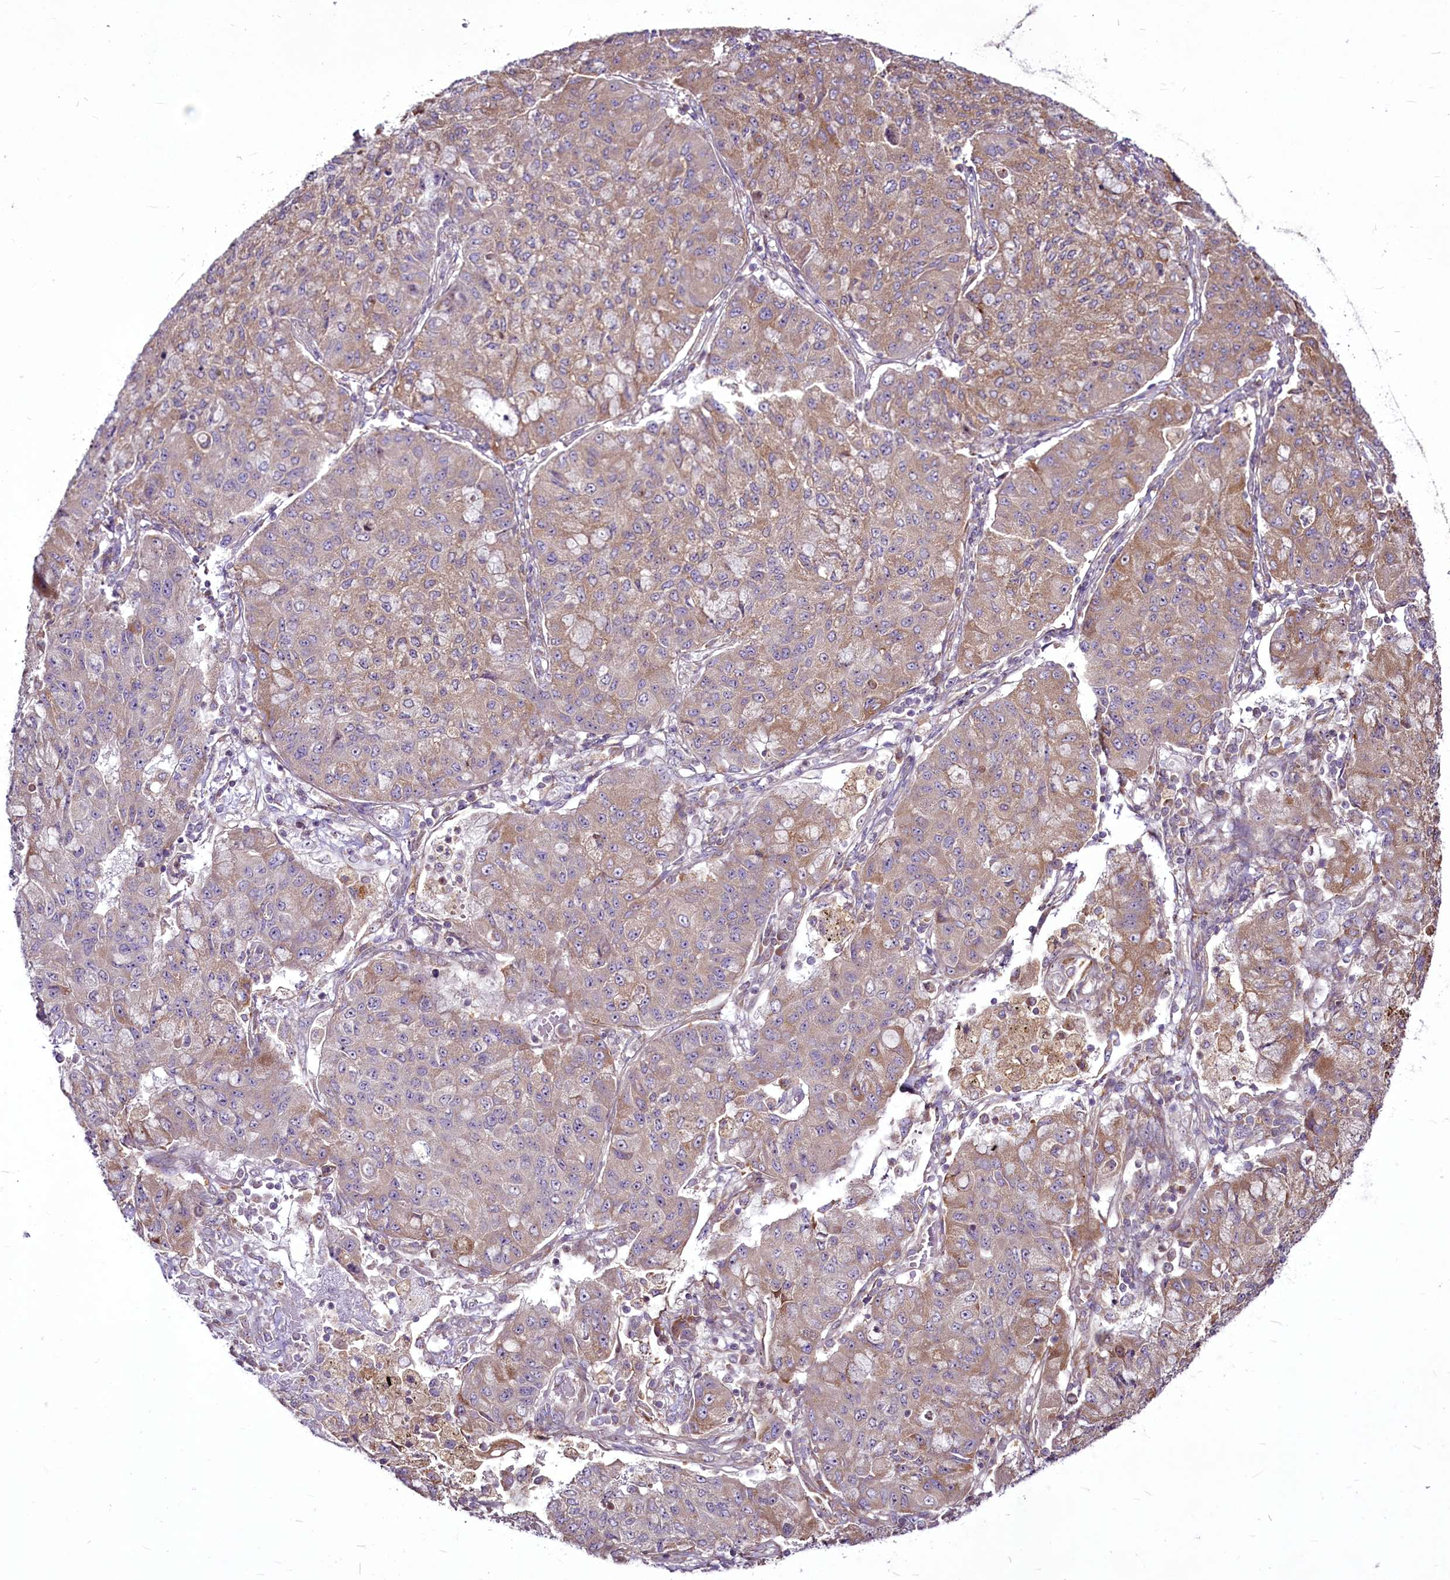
{"staining": {"intensity": "weak", "quantity": ">75%", "location": "cytoplasmic/membranous"}, "tissue": "lung cancer", "cell_type": "Tumor cells", "image_type": "cancer", "snomed": [{"axis": "morphology", "description": "Squamous cell carcinoma, NOS"}, {"axis": "topography", "description": "Lung"}], "caption": "Immunohistochemistry (IHC) micrograph of neoplastic tissue: human lung cancer stained using immunohistochemistry exhibits low levels of weak protein expression localized specifically in the cytoplasmic/membranous of tumor cells, appearing as a cytoplasmic/membranous brown color.", "gene": "RSBN1", "patient": {"sex": "male", "age": 74}}